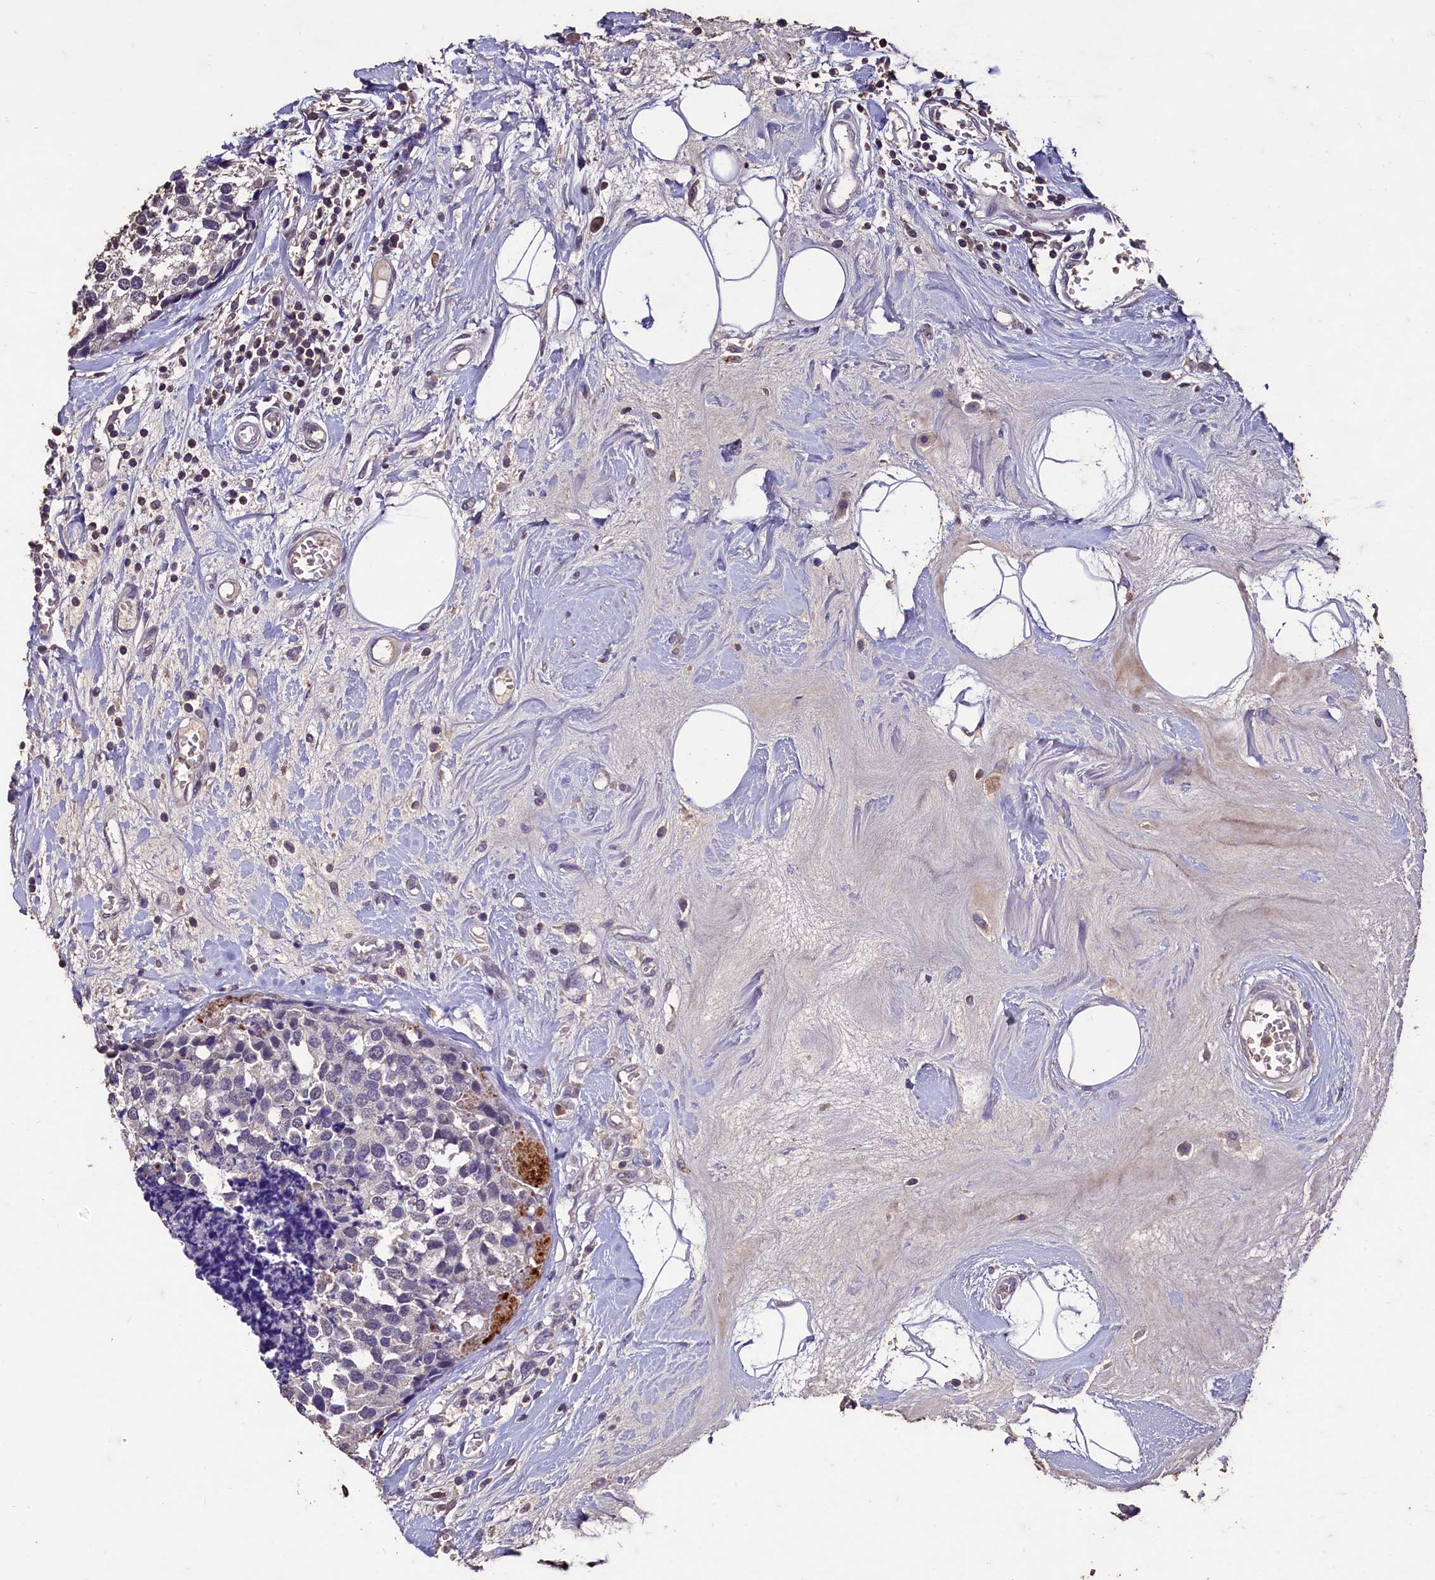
{"staining": {"intensity": "negative", "quantity": "none", "location": "none"}, "tissue": "breast cancer", "cell_type": "Tumor cells", "image_type": "cancer", "snomed": [{"axis": "morphology", "description": "Lobular carcinoma"}, {"axis": "topography", "description": "Breast"}], "caption": "Tumor cells are negative for brown protein staining in breast cancer.", "gene": "CSTPP1", "patient": {"sex": "female", "age": 59}}